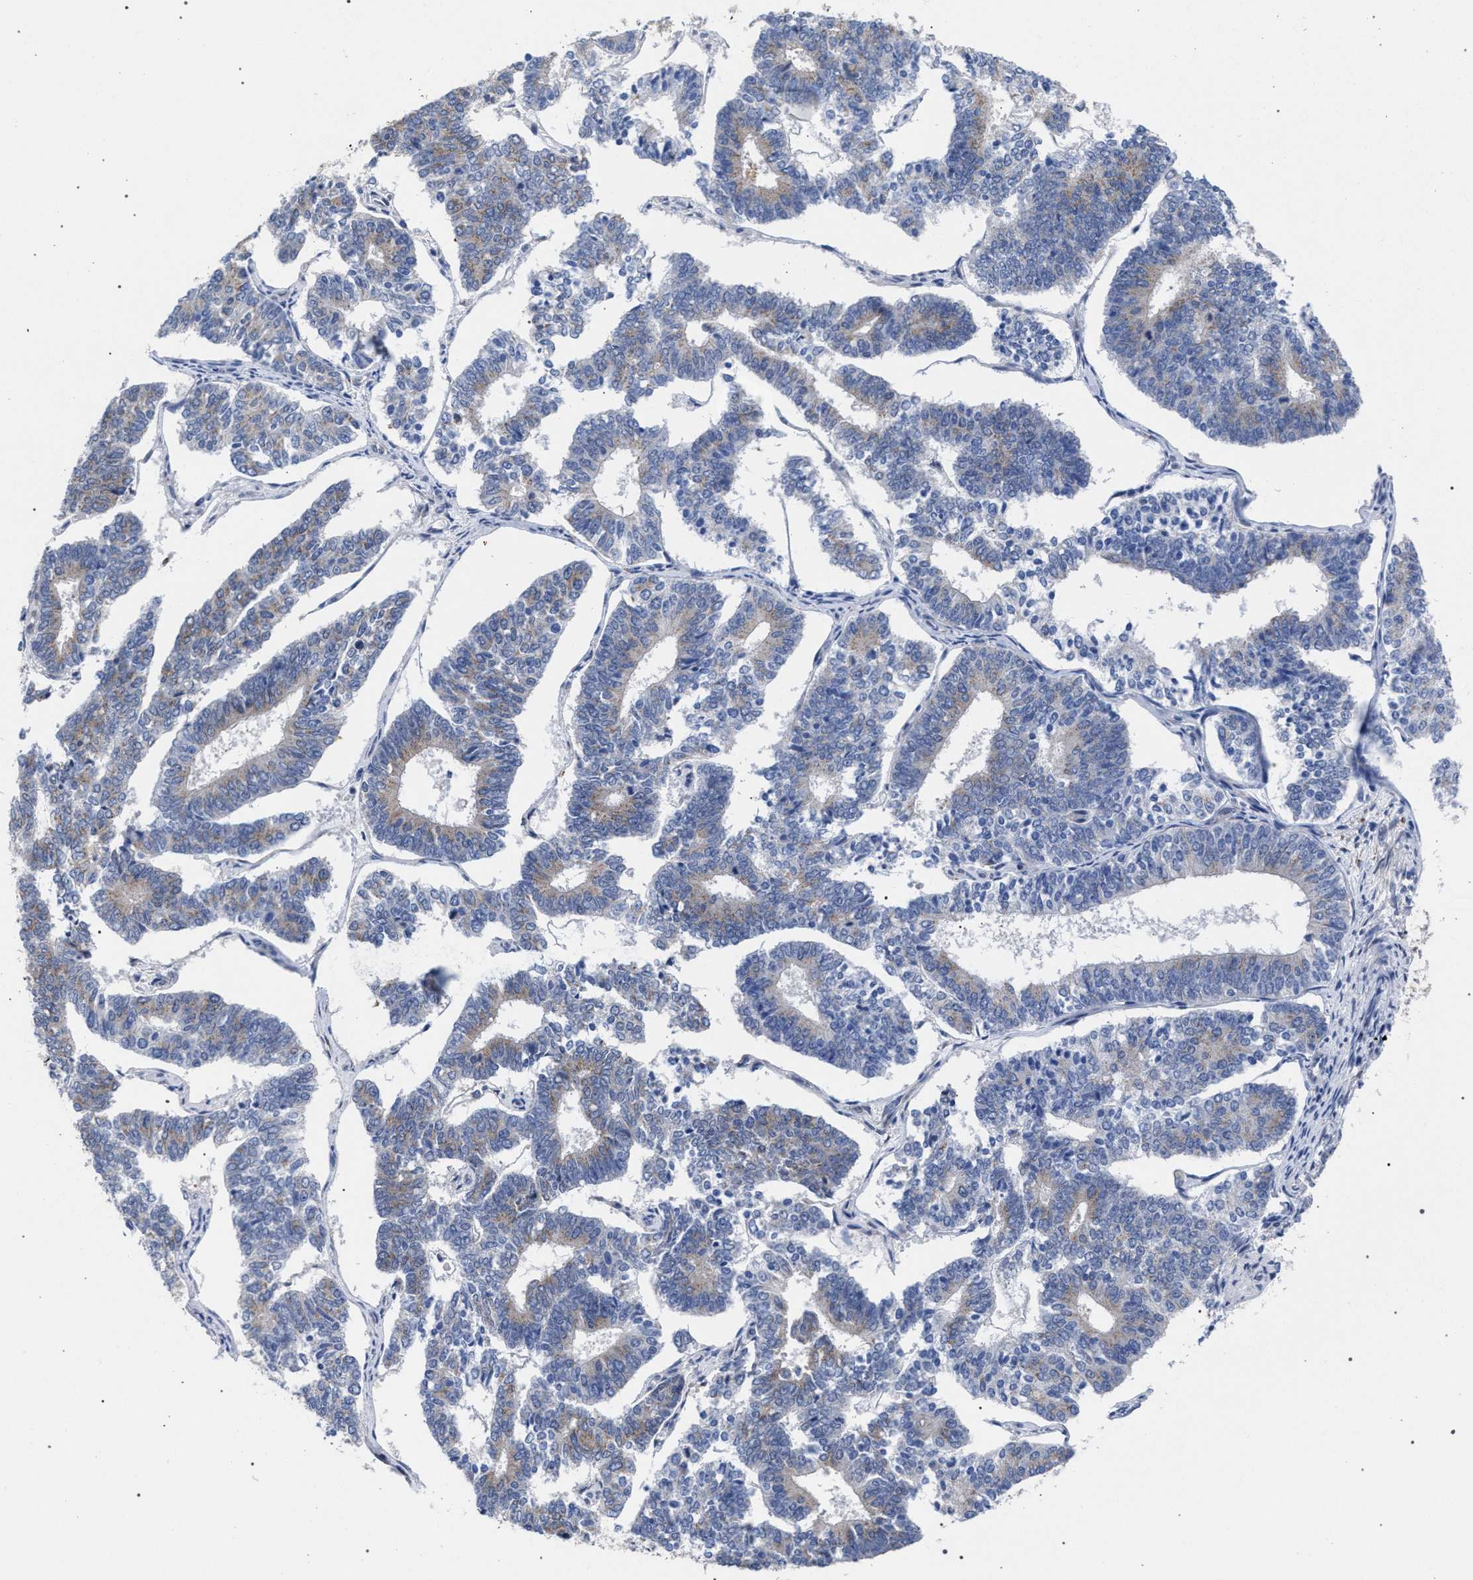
{"staining": {"intensity": "weak", "quantity": "<25%", "location": "cytoplasmic/membranous"}, "tissue": "endometrial cancer", "cell_type": "Tumor cells", "image_type": "cancer", "snomed": [{"axis": "morphology", "description": "Adenocarcinoma, NOS"}, {"axis": "topography", "description": "Endometrium"}], "caption": "Immunohistochemistry photomicrograph of neoplastic tissue: endometrial cancer stained with DAB reveals no significant protein staining in tumor cells.", "gene": "GOLGA2", "patient": {"sex": "female", "age": 70}}